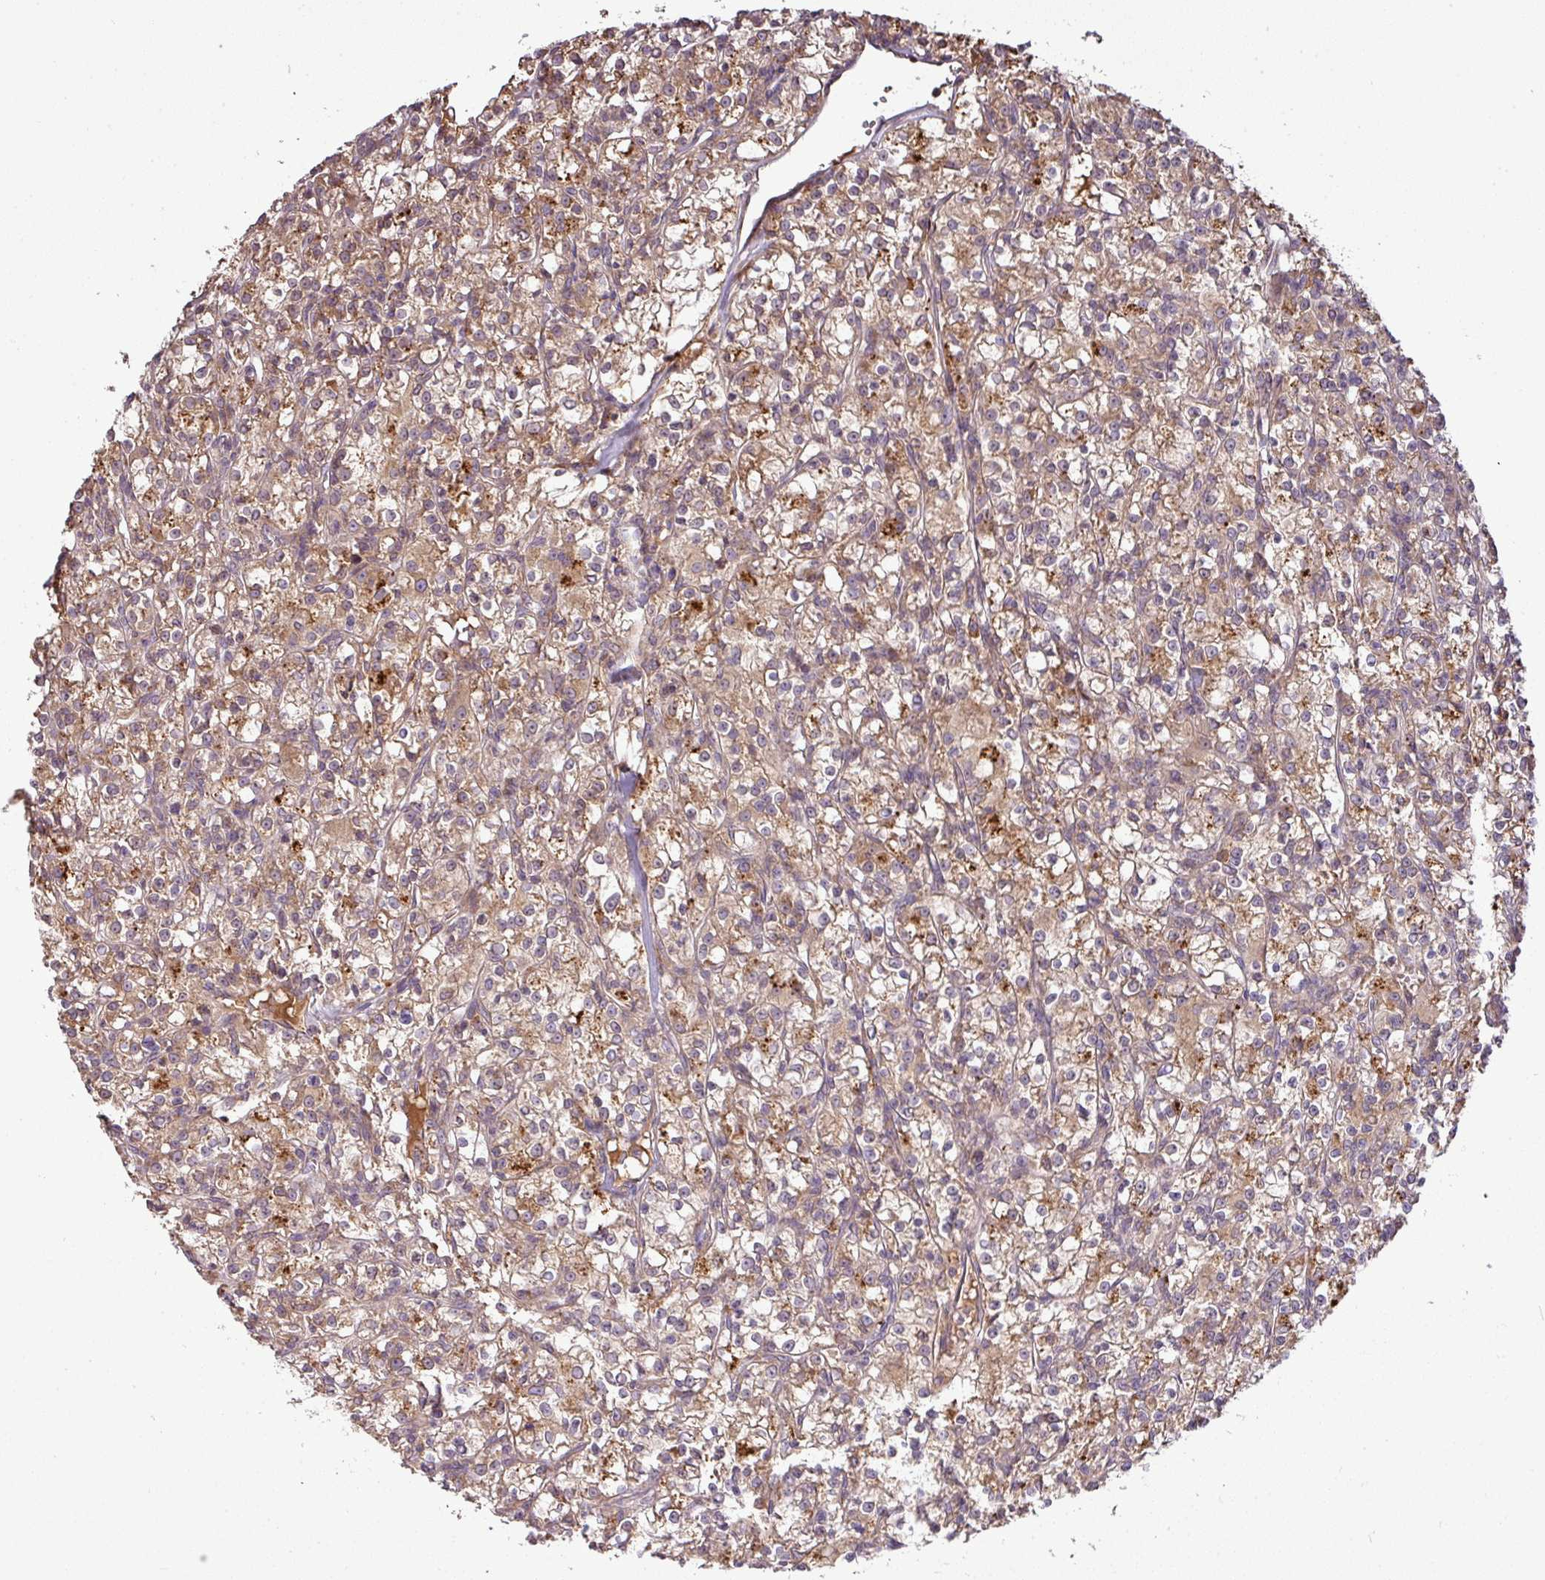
{"staining": {"intensity": "moderate", "quantity": ">75%", "location": "cytoplasmic/membranous"}, "tissue": "renal cancer", "cell_type": "Tumor cells", "image_type": "cancer", "snomed": [{"axis": "morphology", "description": "Adenocarcinoma, NOS"}, {"axis": "topography", "description": "Kidney"}], "caption": "A histopathology image of human renal cancer (adenocarcinoma) stained for a protein shows moderate cytoplasmic/membranous brown staining in tumor cells.", "gene": "GALP", "patient": {"sex": "female", "age": 59}}